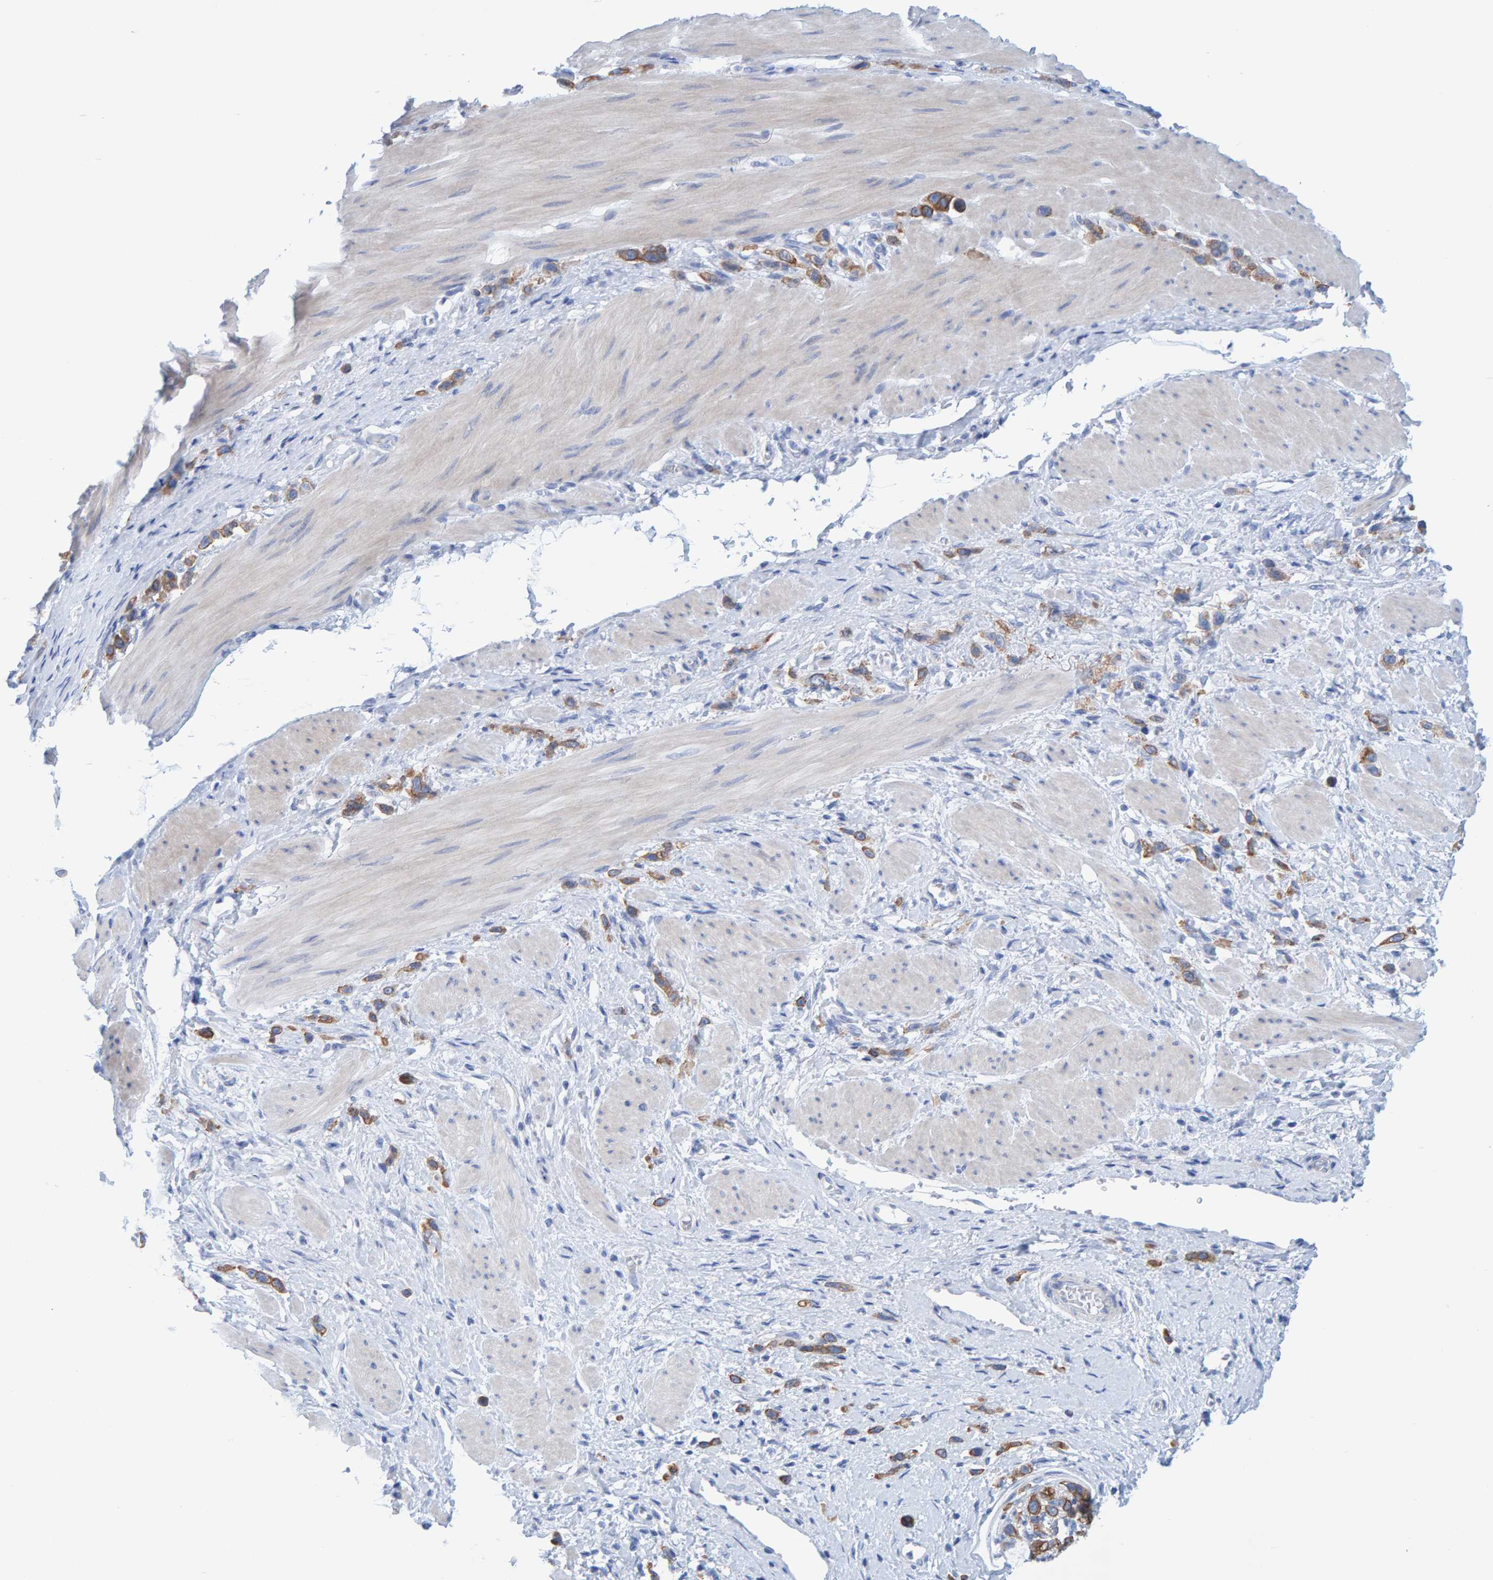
{"staining": {"intensity": "moderate", "quantity": ">75%", "location": "cytoplasmic/membranous"}, "tissue": "stomach cancer", "cell_type": "Tumor cells", "image_type": "cancer", "snomed": [{"axis": "morphology", "description": "Adenocarcinoma, NOS"}, {"axis": "topography", "description": "Stomach"}], "caption": "A high-resolution photomicrograph shows immunohistochemistry staining of stomach cancer, which reveals moderate cytoplasmic/membranous staining in approximately >75% of tumor cells.", "gene": "JAKMIP3", "patient": {"sex": "female", "age": 65}}